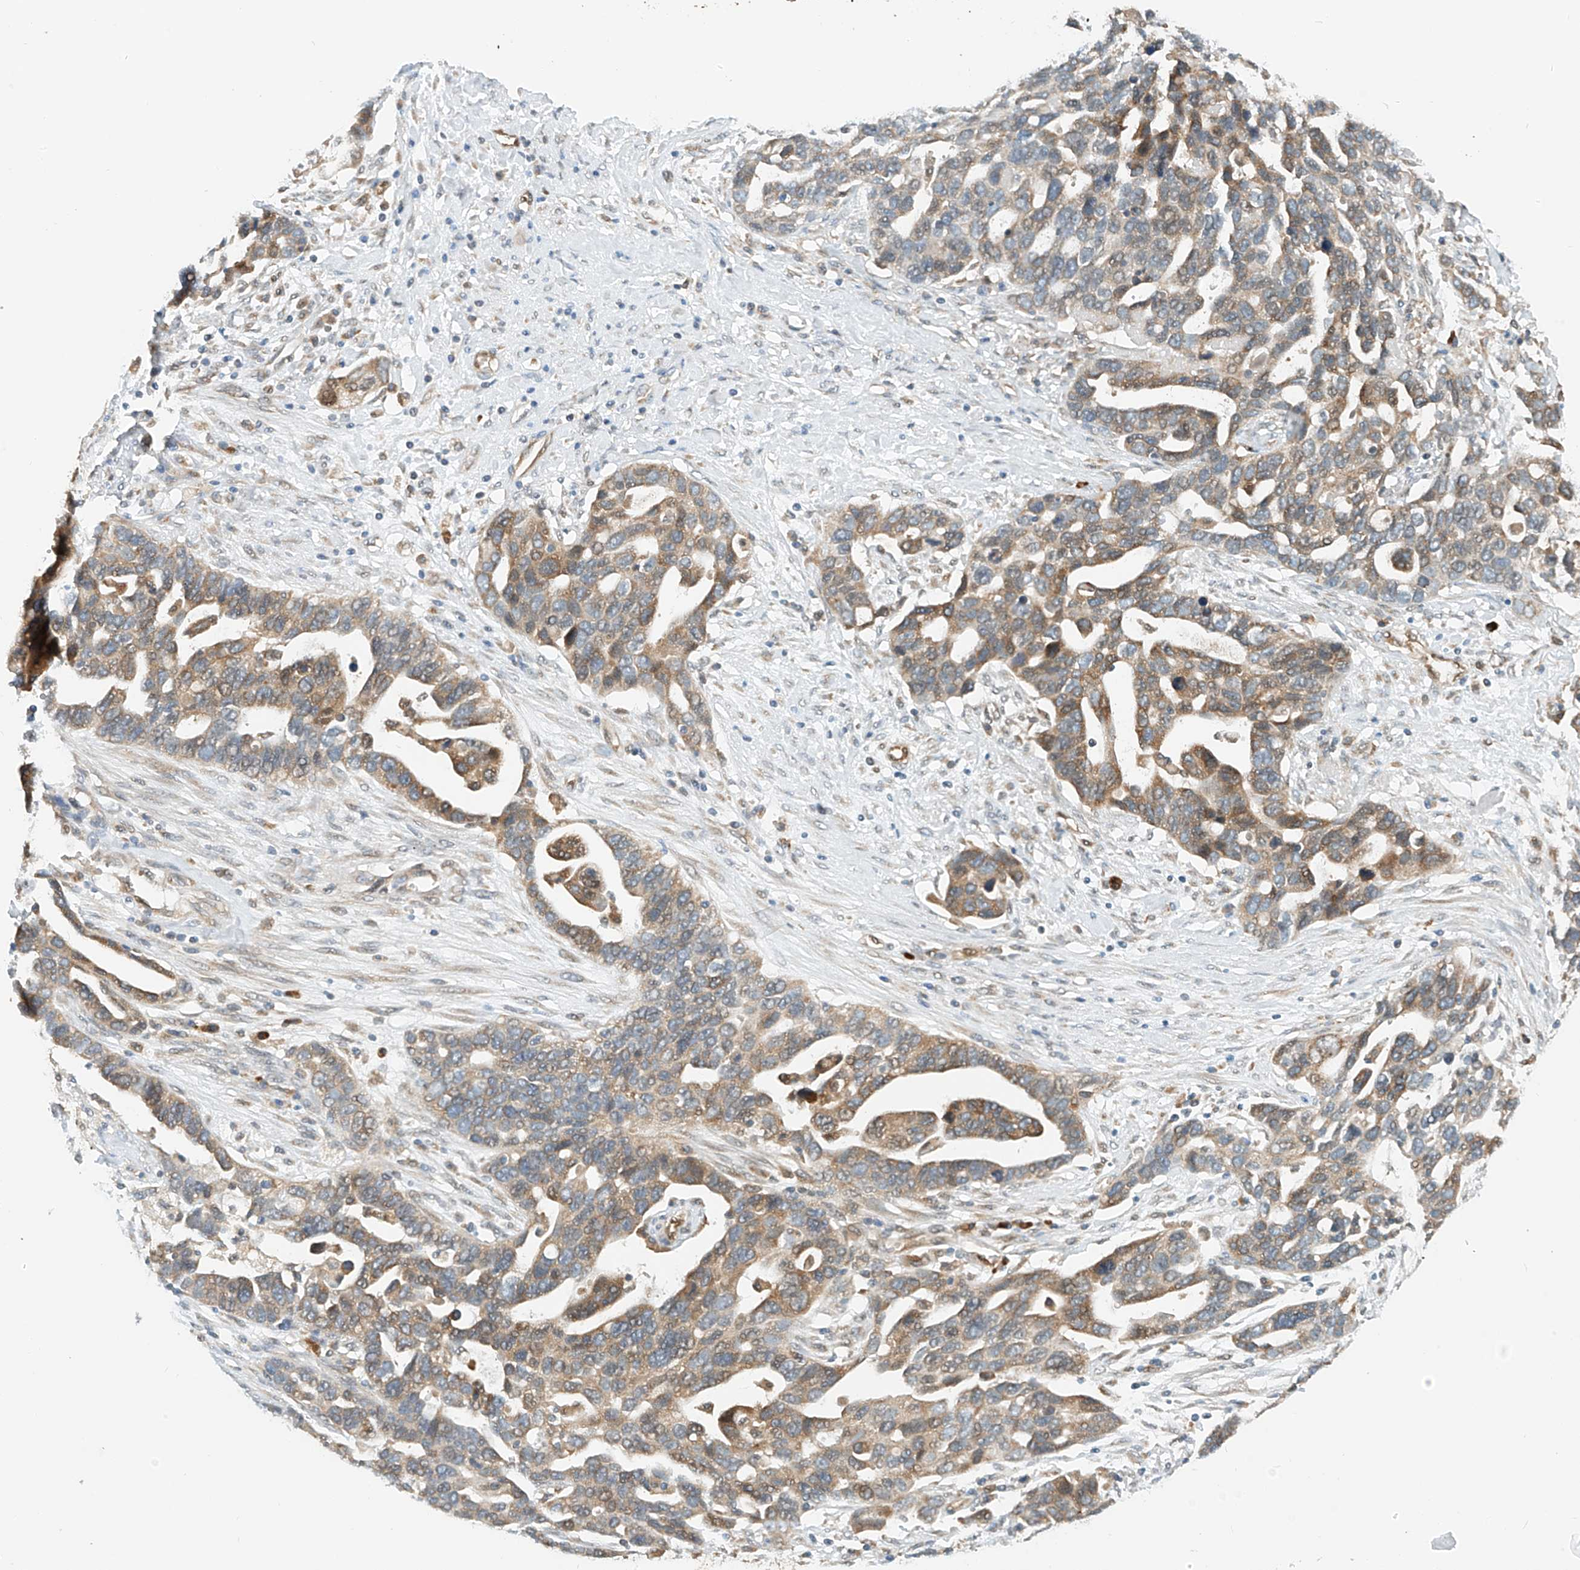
{"staining": {"intensity": "moderate", "quantity": "25%-75%", "location": "cytoplasmic/membranous"}, "tissue": "ovarian cancer", "cell_type": "Tumor cells", "image_type": "cancer", "snomed": [{"axis": "morphology", "description": "Cystadenocarcinoma, serous, NOS"}, {"axis": "topography", "description": "Ovary"}], "caption": "About 25%-75% of tumor cells in ovarian cancer display moderate cytoplasmic/membranous protein positivity as visualized by brown immunohistochemical staining.", "gene": "PPA2", "patient": {"sex": "female", "age": 54}}